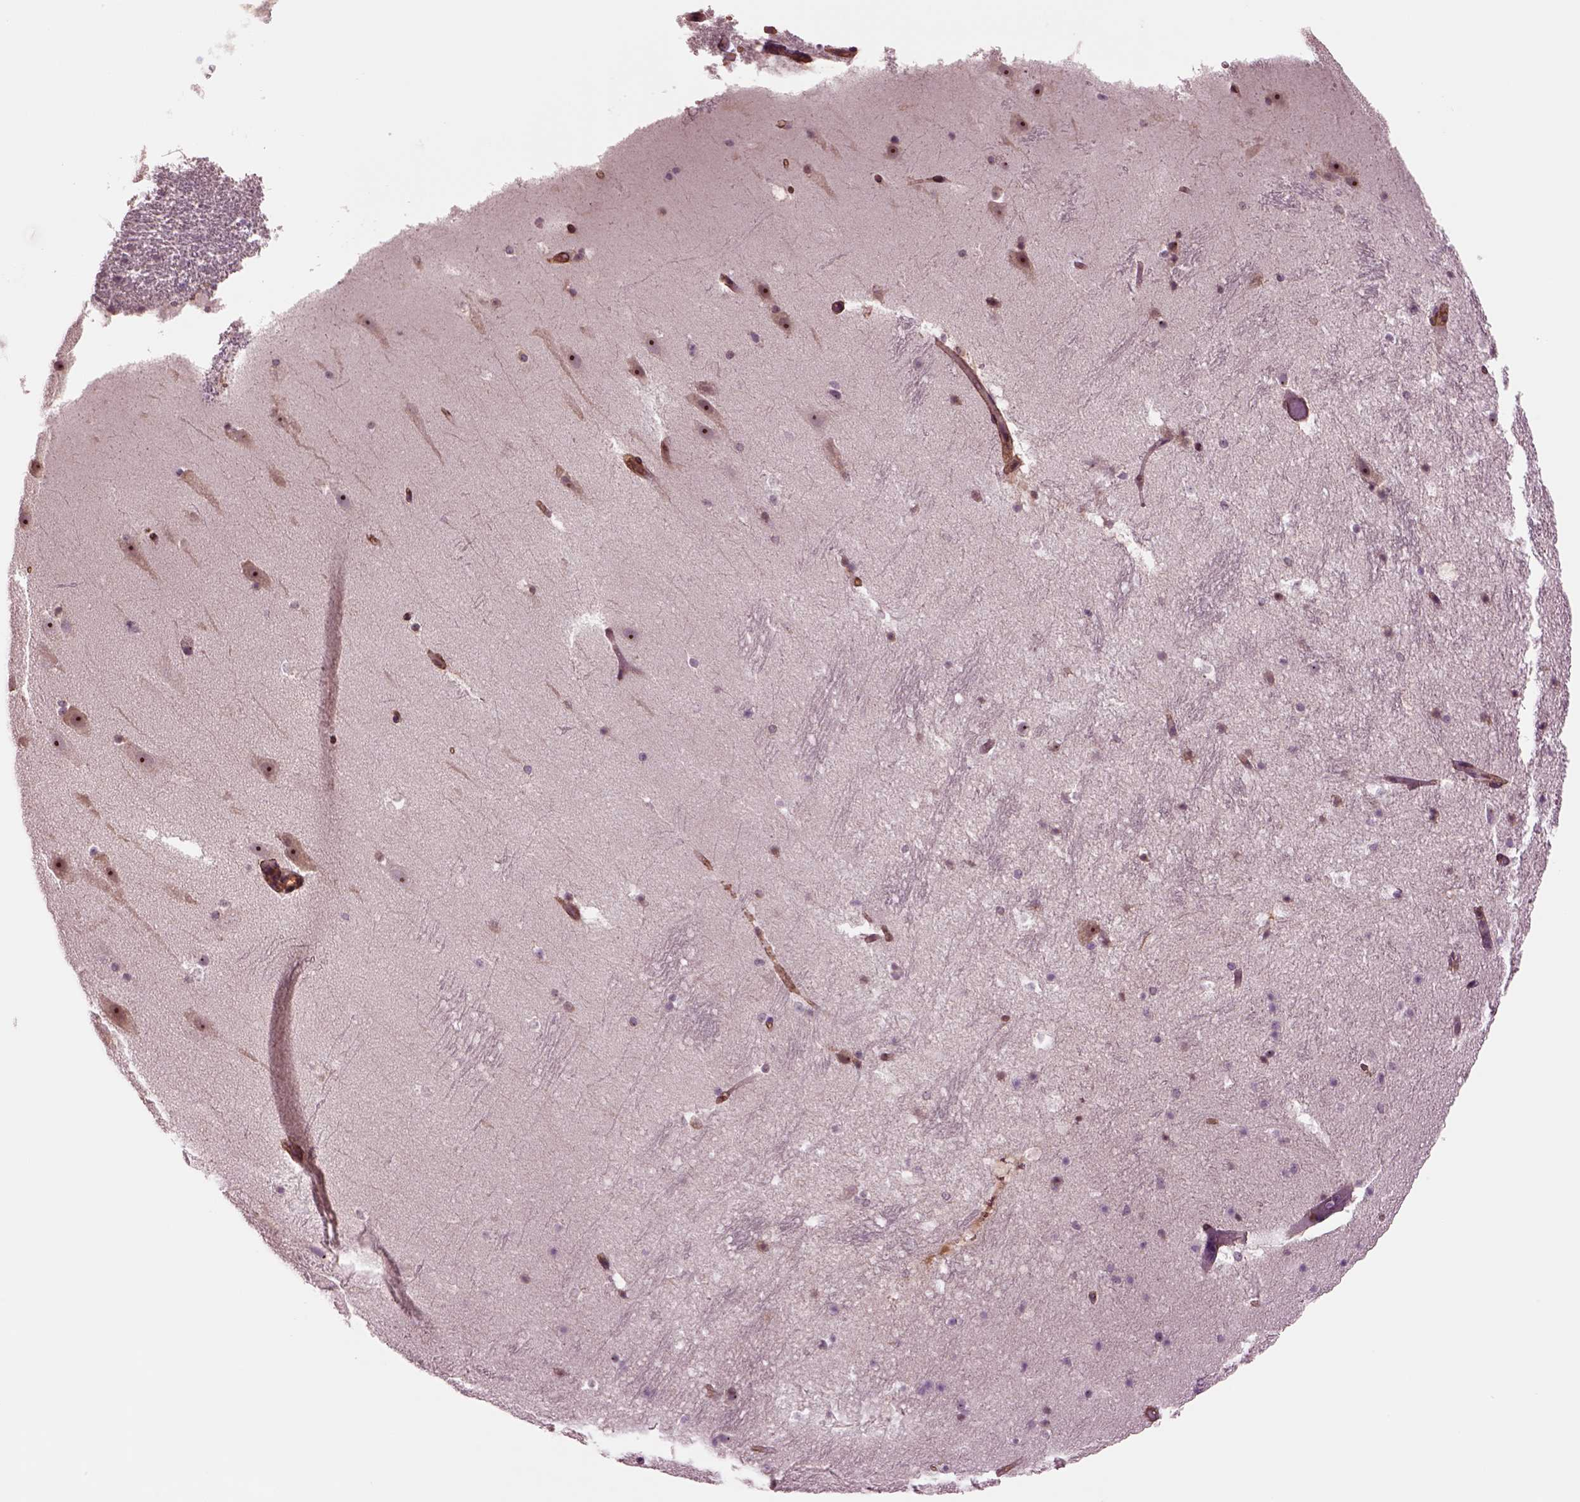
{"staining": {"intensity": "negative", "quantity": "none", "location": "none"}, "tissue": "hippocampus", "cell_type": "Glial cells", "image_type": "normal", "snomed": [{"axis": "morphology", "description": "Normal tissue, NOS"}, {"axis": "topography", "description": "Hippocampus"}], "caption": "DAB immunohistochemical staining of normal hippocampus reveals no significant staining in glial cells.", "gene": "HTR1B", "patient": {"sex": "male", "age": 26}}